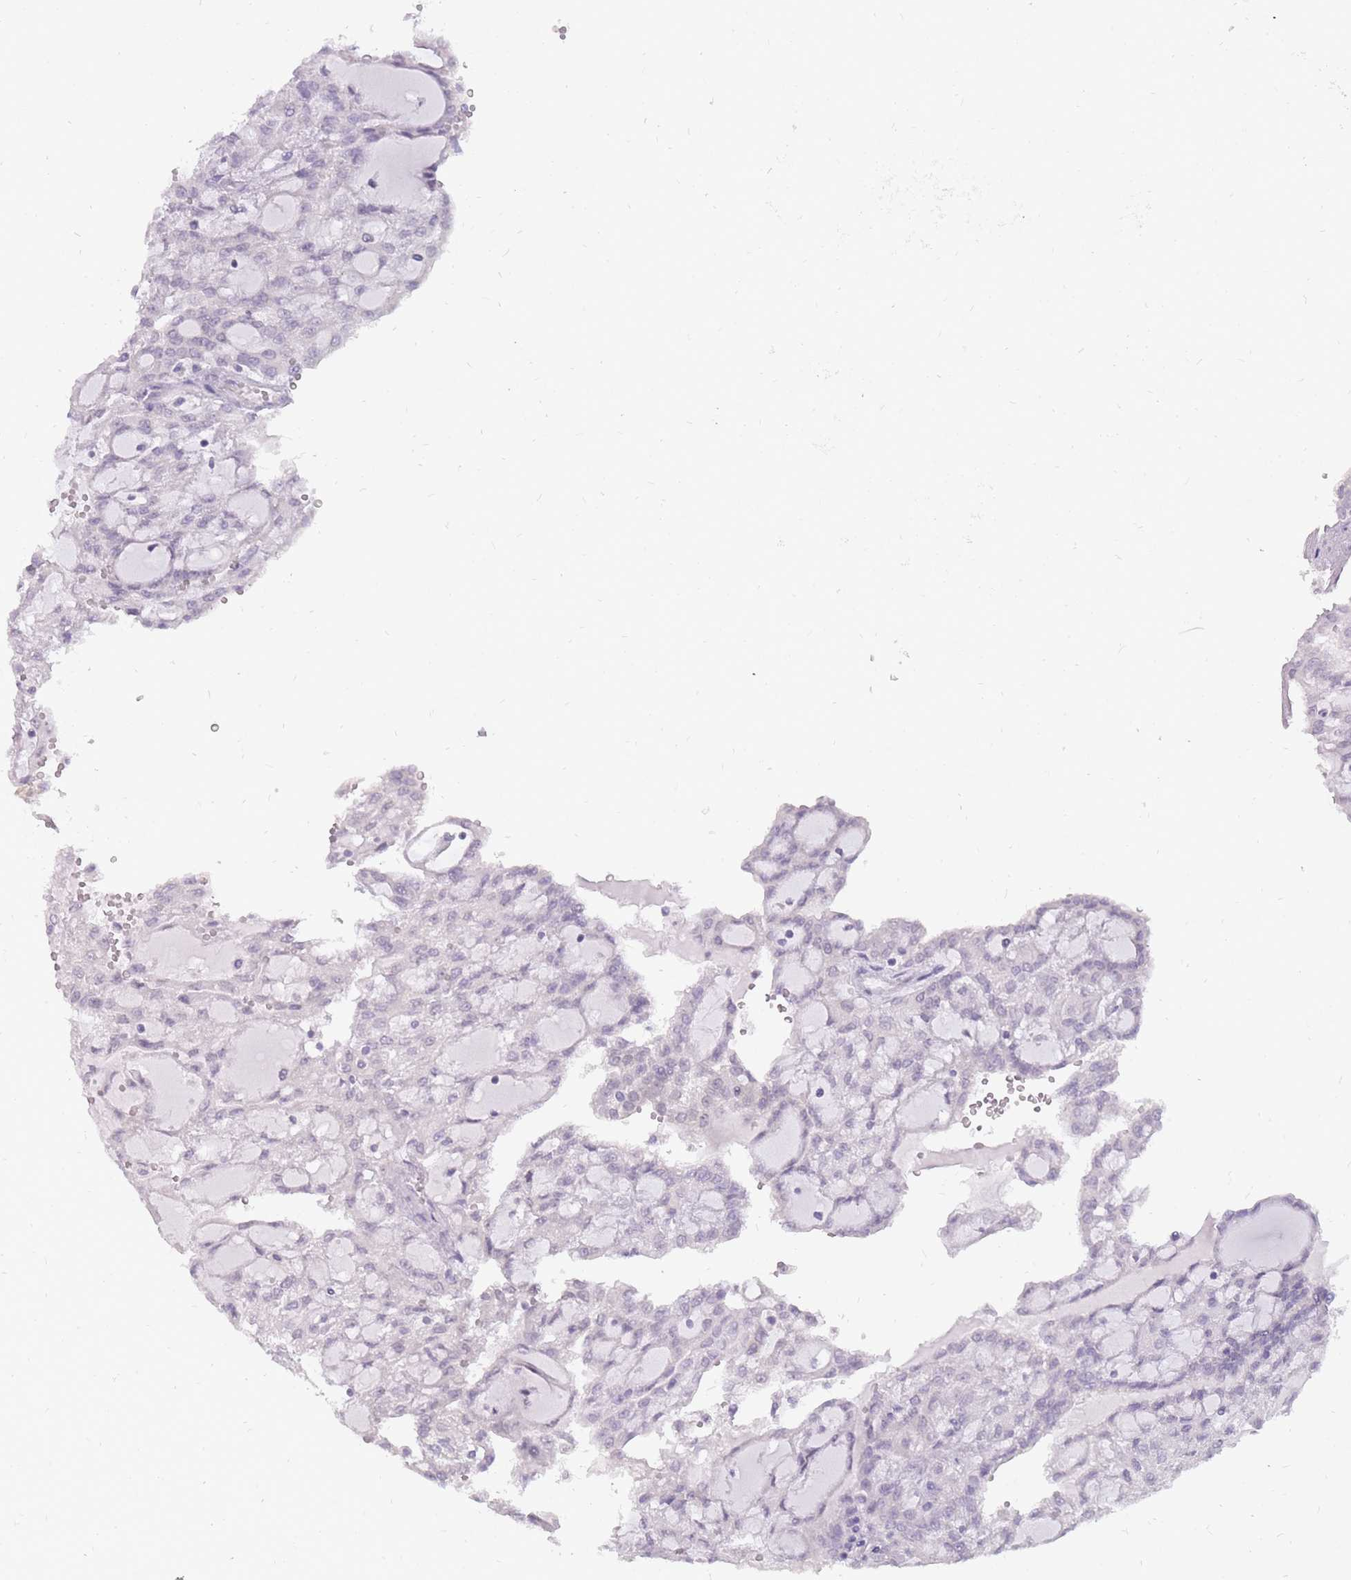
{"staining": {"intensity": "negative", "quantity": "none", "location": "none"}, "tissue": "renal cancer", "cell_type": "Tumor cells", "image_type": "cancer", "snomed": [{"axis": "morphology", "description": "Adenocarcinoma, NOS"}, {"axis": "topography", "description": "Kidney"}], "caption": "There is no significant staining in tumor cells of renal cancer.", "gene": "POMZP3", "patient": {"sex": "male", "age": 63}}